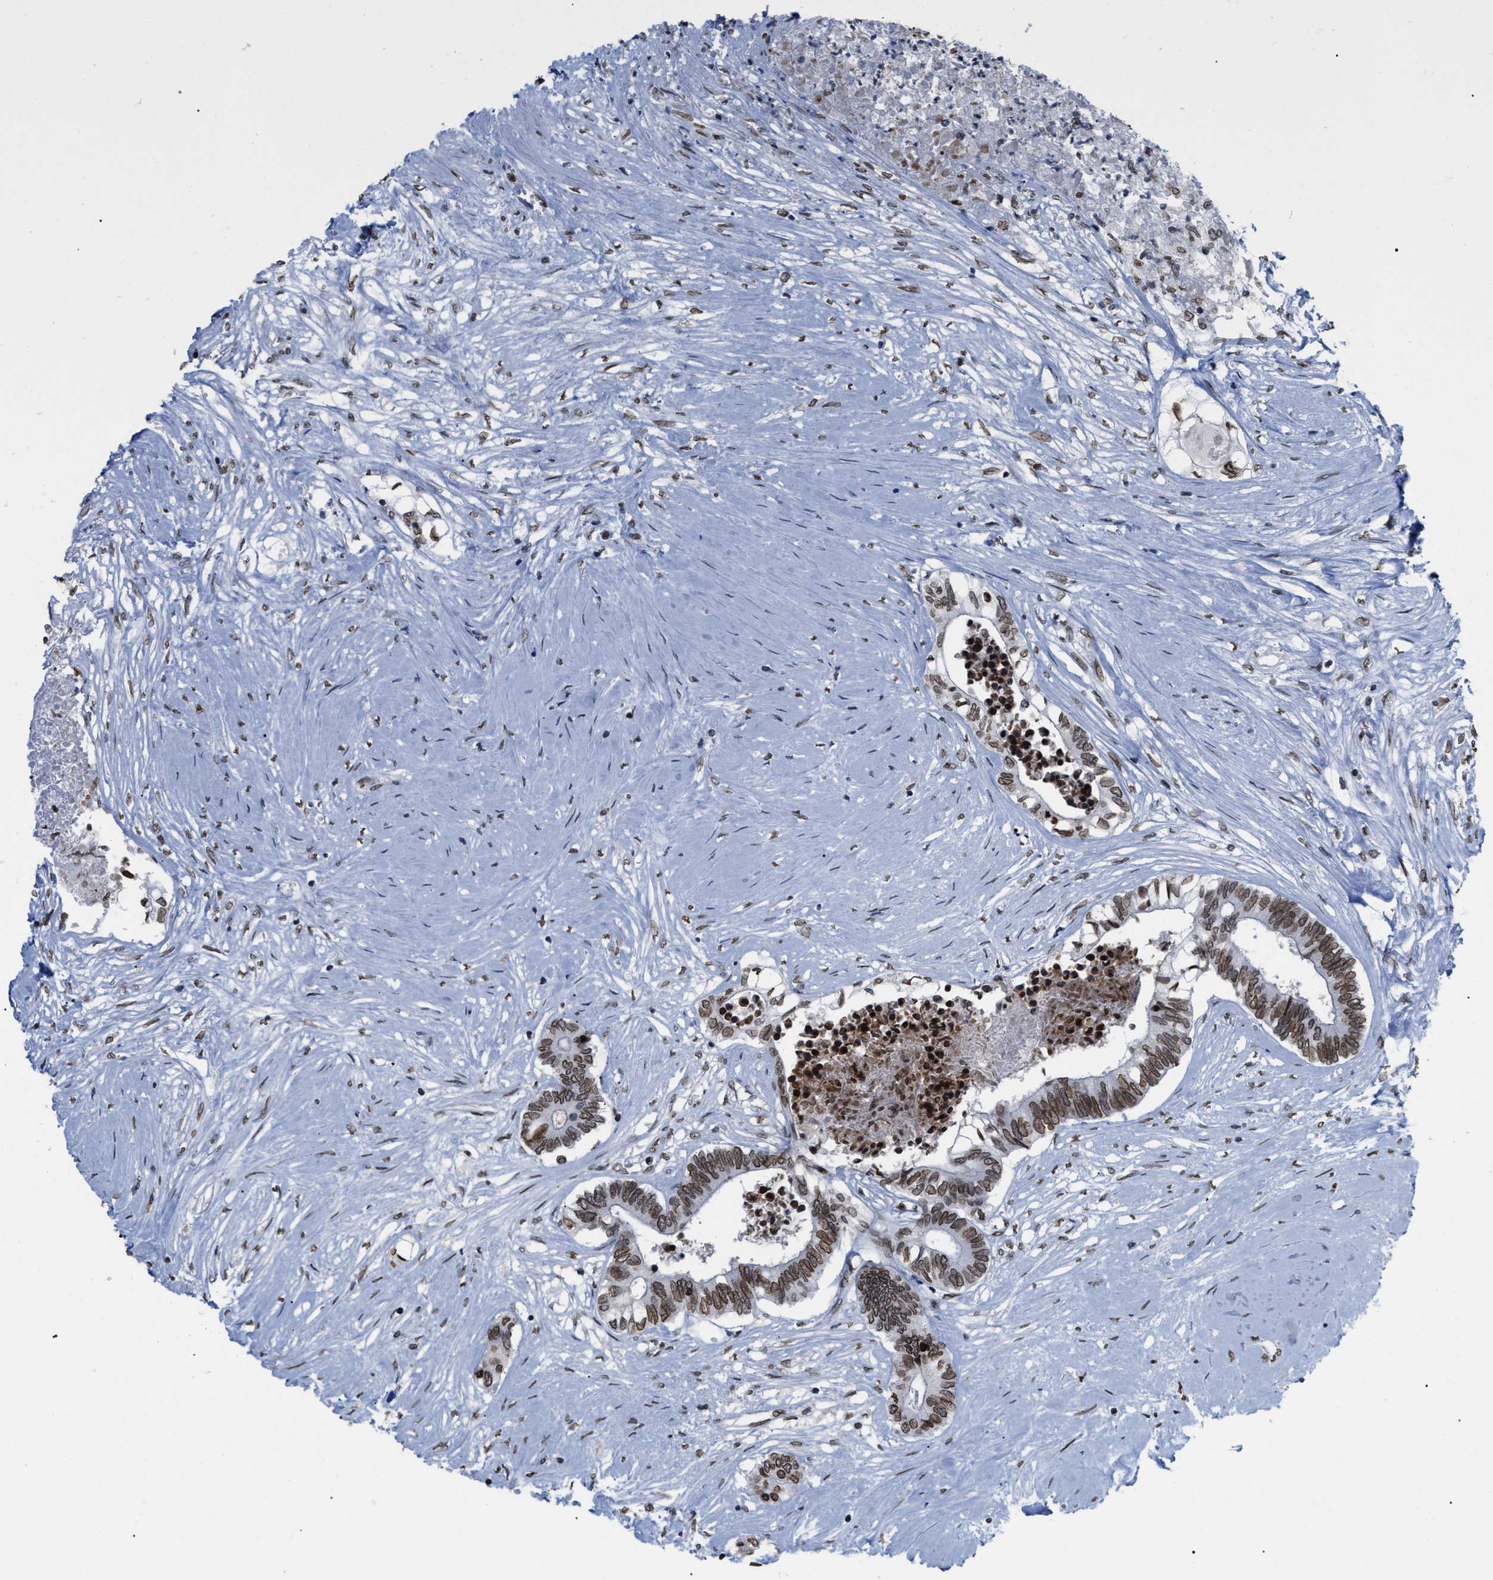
{"staining": {"intensity": "moderate", "quantity": ">75%", "location": "nuclear"}, "tissue": "colorectal cancer", "cell_type": "Tumor cells", "image_type": "cancer", "snomed": [{"axis": "morphology", "description": "Adenocarcinoma, NOS"}, {"axis": "topography", "description": "Rectum"}], "caption": "Immunohistochemical staining of colorectal adenocarcinoma demonstrates medium levels of moderate nuclear protein positivity in approximately >75% of tumor cells.", "gene": "TPR", "patient": {"sex": "male", "age": 63}}